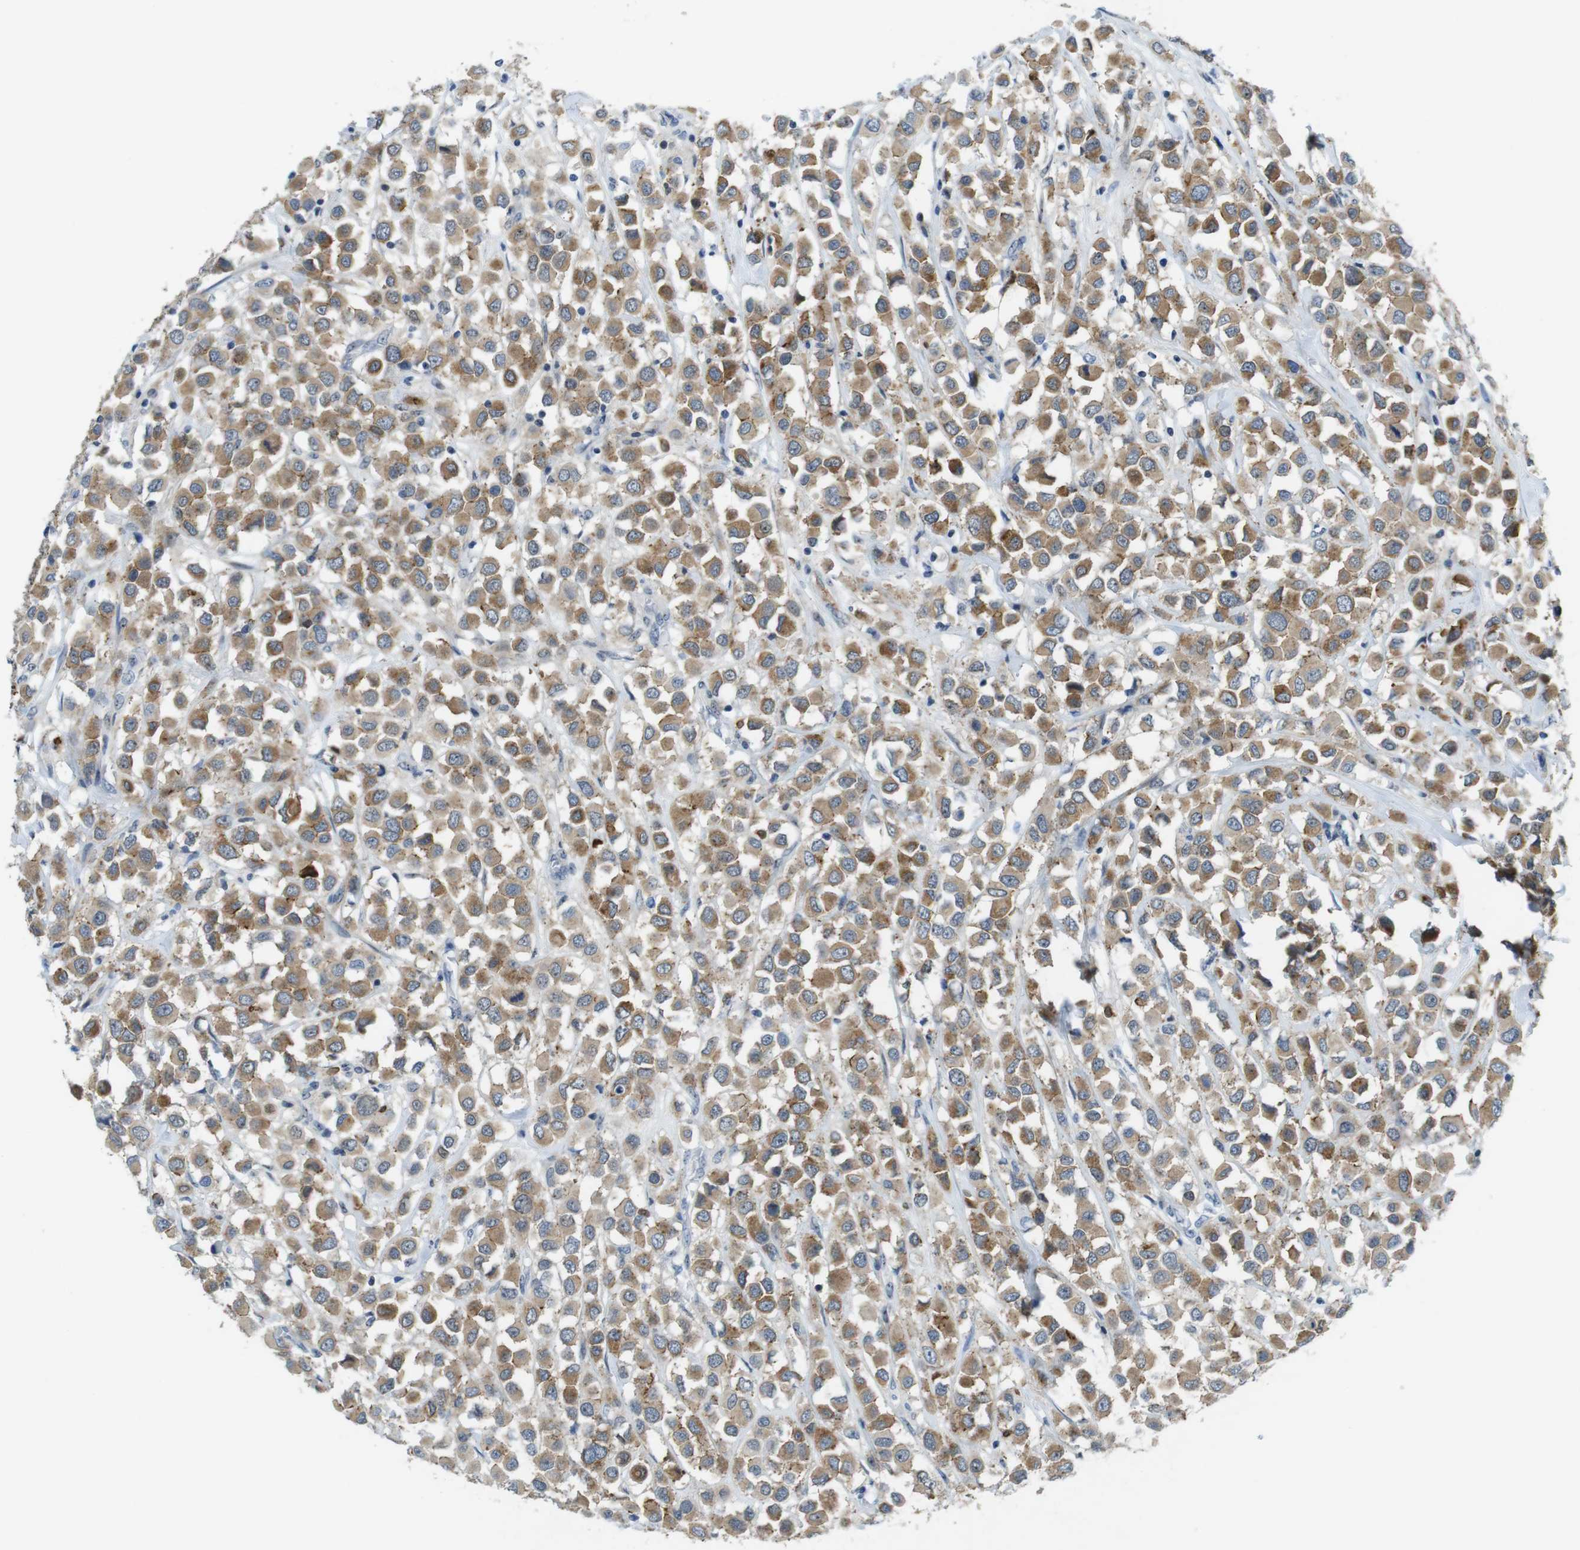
{"staining": {"intensity": "moderate", "quantity": ">75%", "location": "cytoplasmic/membranous"}, "tissue": "breast cancer", "cell_type": "Tumor cells", "image_type": "cancer", "snomed": [{"axis": "morphology", "description": "Duct carcinoma"}, {"axis": "topography", "description": "Breast"}], "caption": "The photomicrograph demonstrates a brown stain indicating the presence of a protein in the cytoplasmic/membranous of tumor cells in breast cancer (infiltrating ductal carcinoma). The staining was performed using DAB, with brown indicating positive protein expression. Nuclei are stained blue with hematoxylin.", "gene": "TJP3", "patient": {"sex": "female", "age": 61}}